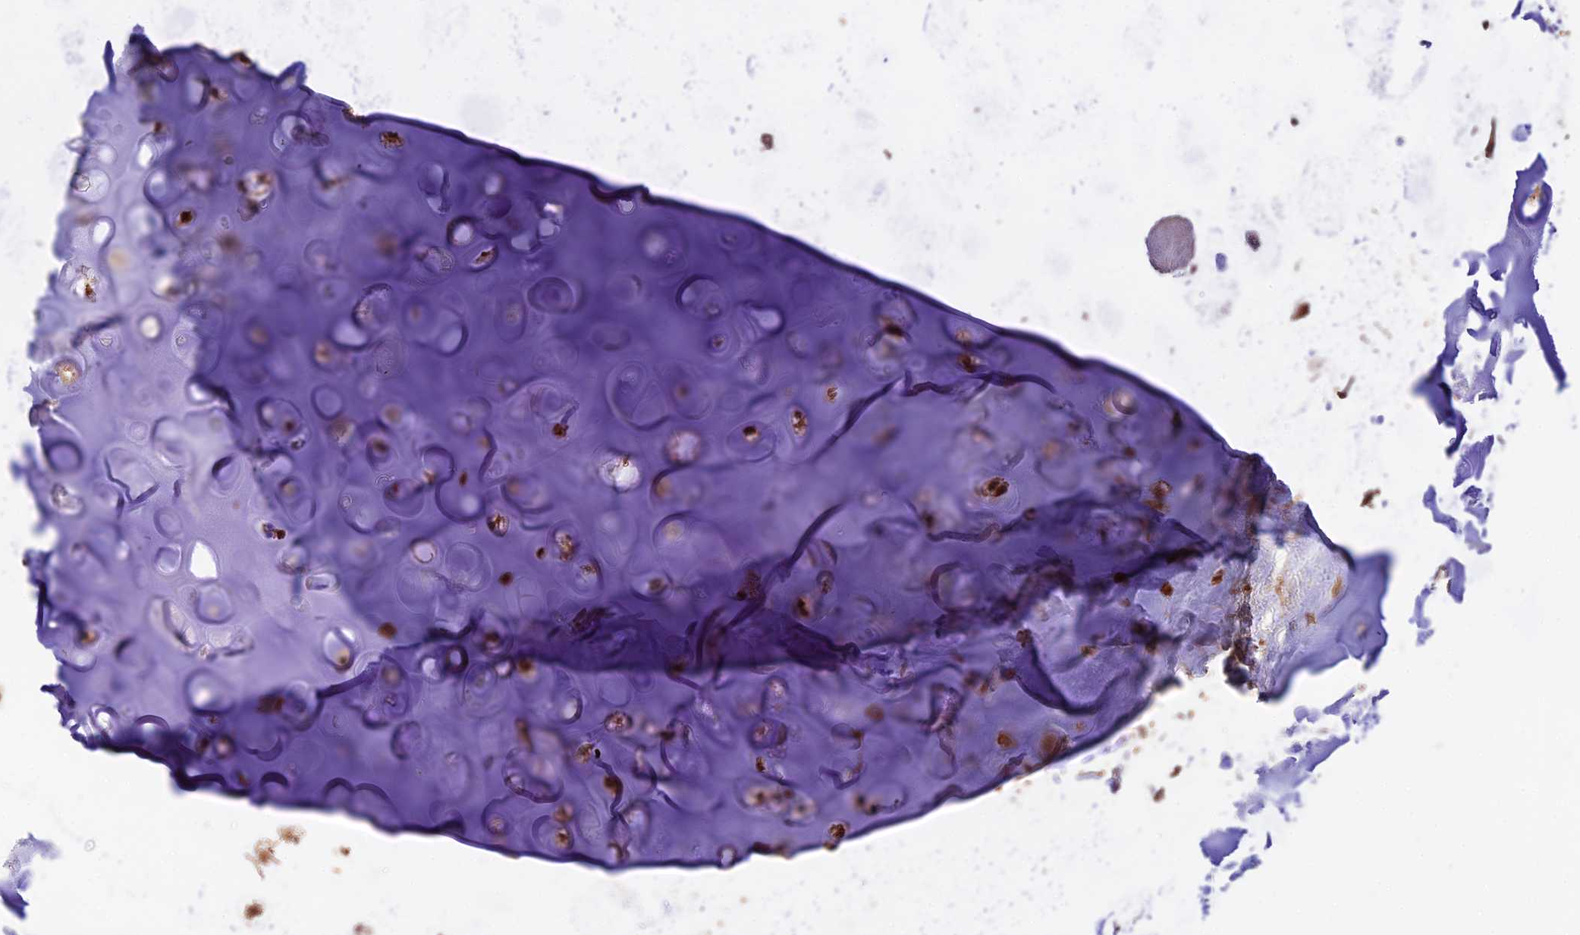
{"staining": {"intensity": "strong", "quantity": "25%-75%", "location": "cytoplasmic/membranous"}, "tissue": "soft tissue", "cell_type": "Chondrocytes", "image_type": "normal", "snomed": [{"axis": "morphology", "description": "Normal tissue, NOS"}, {"axis": "topography", "description": "Lymph node"}, {"axis": "topography", "description": "Cartilage tissue"}, {"axis": "topography", "description": "Bronchus"}], "caption": "Human soft tissue stained for a protein (brown) reveals strong cytoplasmic/membranous positive staining in approximately 25%-75% of chondrocytes.", "gene": "ESCO1", "patient": {"sex": "male", "age": 63}}